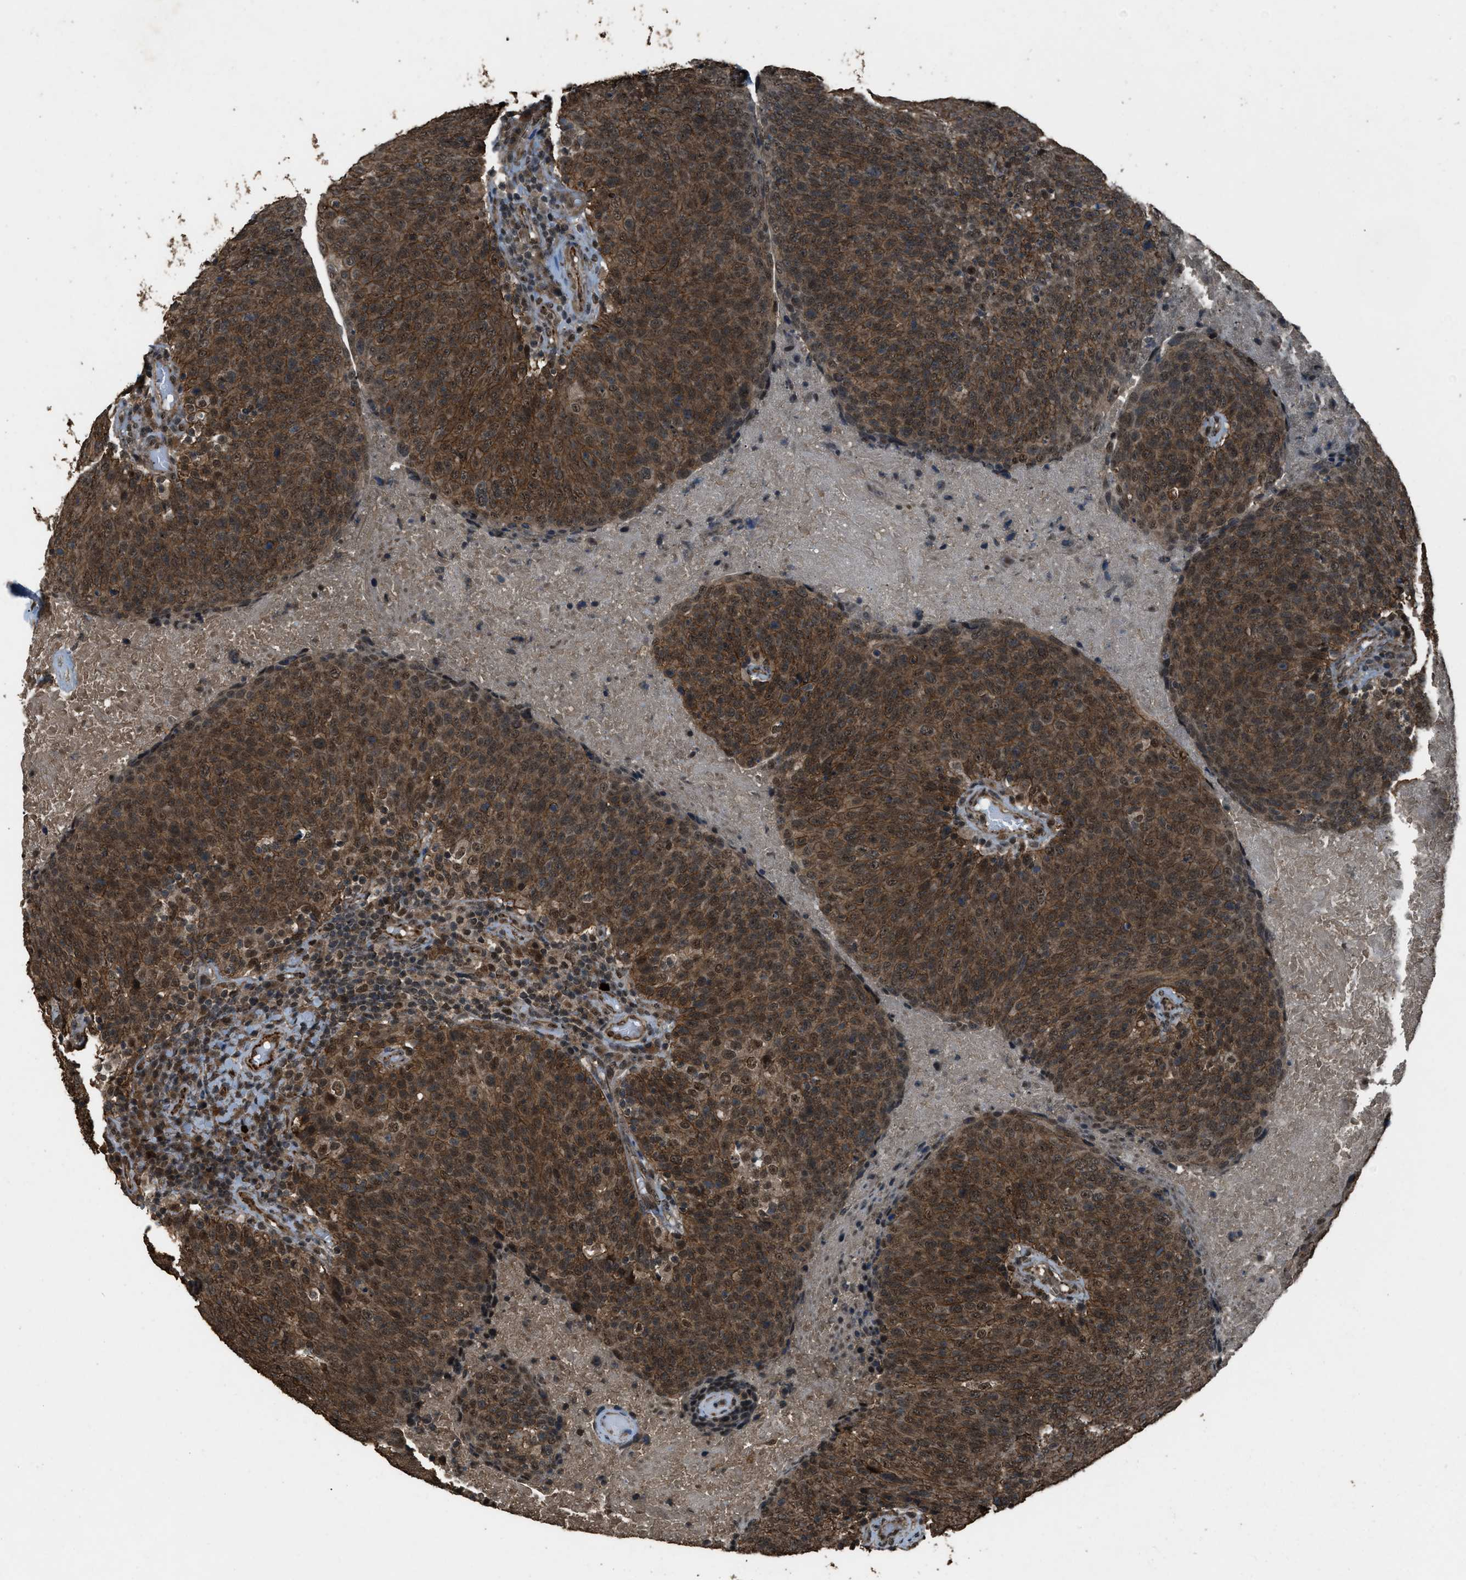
{"staining": {"intensity": "moderate", "quantity": ">75%", "location": "cytoplasmic/membranous,nuclear"}, "tissue": "head and neck cancer", "cell_type": "Tumor cells", "image_type": "cancer", "snomed": [{"axis": "morphology", "description": "Squamous cell carcinoma, NOS"}, {"axis": "morphology", "description": "Squamous cell carcinoma, metastatic, NOS"}, {"axis": "topography", "description": "Lymph node"}, {"axis": "topography", "description": "Head-Neck"}], "caption": "Immunohistochemistry (DAB) staining of human head and neck cancer (metastatic squamous cell carcinoma) demonstrates moderate cytoplasmic/membranous and nuclear protein expression in about >75% of tumor cells. (DAB (3,3'-diaminobenzidine) = brown stain, brightfield microscopy at high magnification).", "gene": "SERTAD2", "patient": {"sex": "male", "age": 62}}